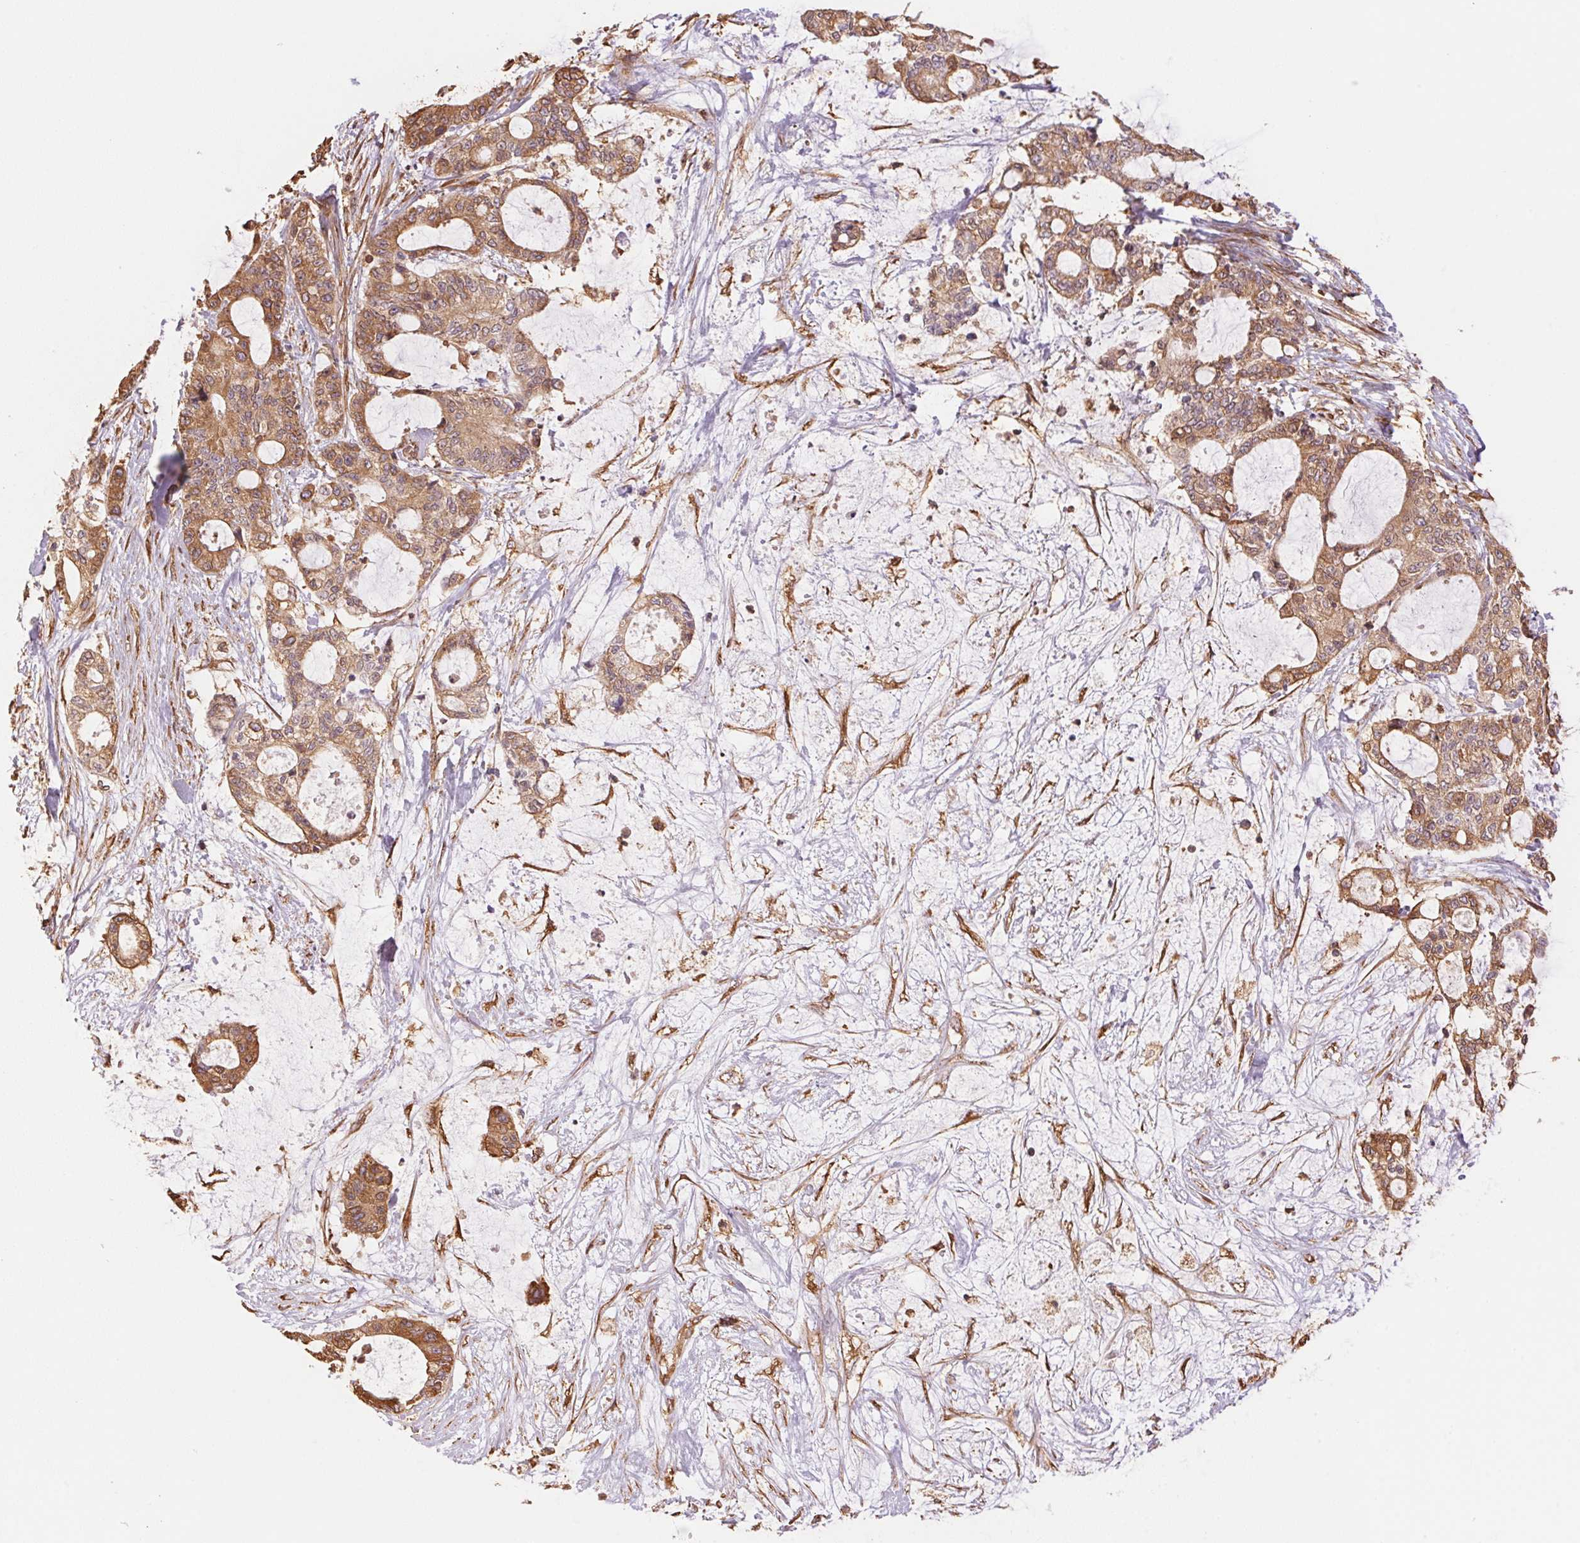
{"staining": {"intensity": "moderate", "quantity": ">75%", "location": "cytoplasmic/membranous"}, "tissue": "liver cancer", "cell_type": "Tumor cells", "image_type": "cancer", "snomed": [{"axis": "morphology", "description": "Normal tissue, NOS"}, {"axis": "morphology", "description": "Cholangiocarcinoma"}, {"axis": "topography", "description": "Liver"}, {"axis": "topography", "description": "Peripheral nerve tissue"}], "caption": "Immunohistochemical staining of human liver cholangiocarcinoma reveals medium levels of moderate cytoplasmic/membranous protein expression in approximately >75% of tumor cells.", "gene": "C6orf163", "patient": {"sex": "female", "age": 73}}